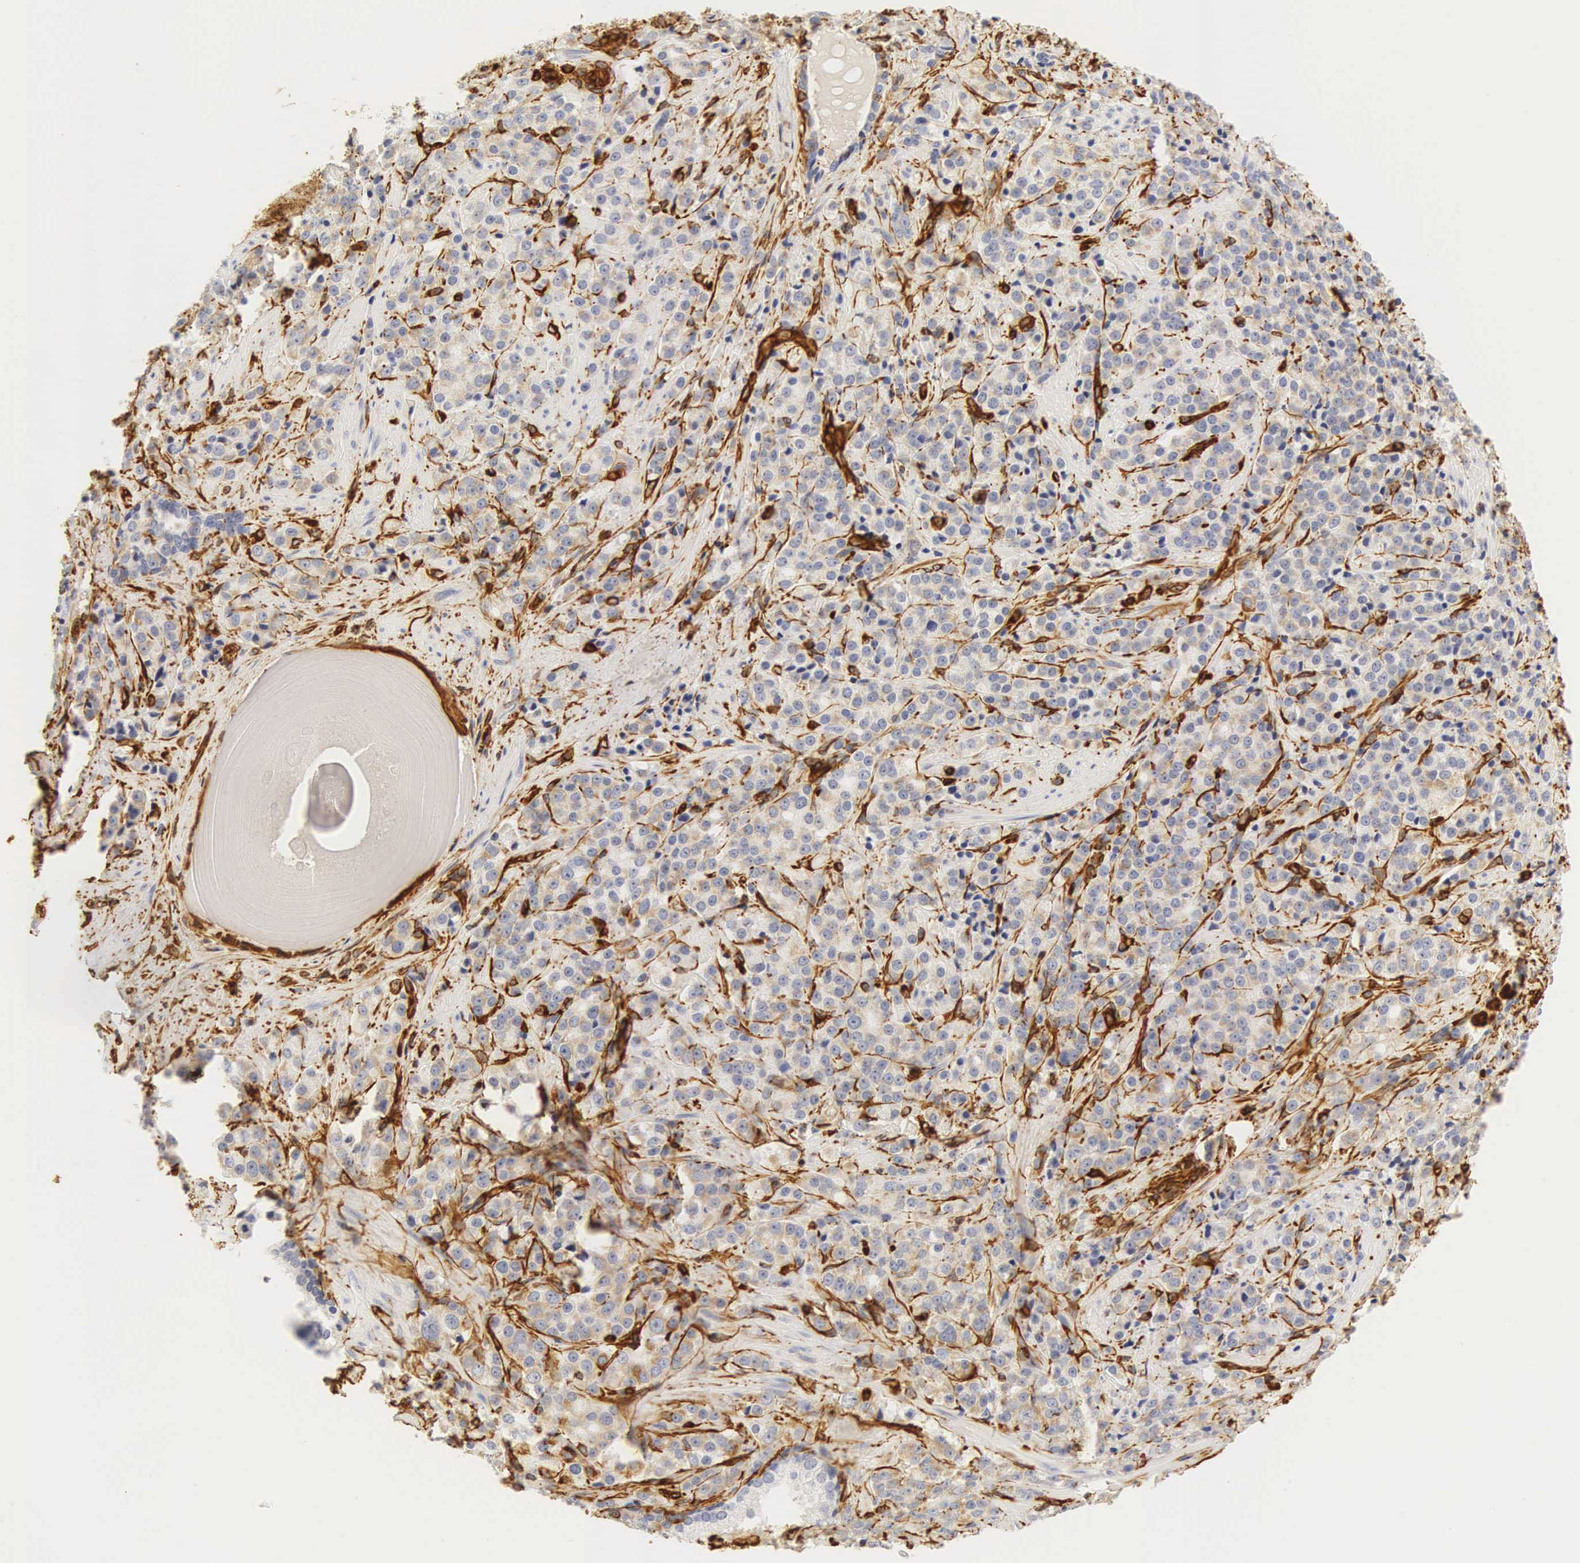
{"staining": {"intensity": "moderate", "quantity": "<25%", "location": "cytoplasmic/membranous"}, "tissue": "prostate cancer", "cell_type": "Tumor cells", "image_type": "cancer", "snomed": [{"axis": "morphology", "description": "Adenocarcinoma, Medium grade"}, {"axis": "topography", "description": "Prostate"}], "caption": "High-power microscopy captured an immunohistochemistry micrograph of adenocarcinoma (medium-grade) (prostate), revealing moderate cytoplasmic/membranous staining in about <25% of tumor cells.", "gene": "VIM", "patient": {"sex": "male", "age": 70}}